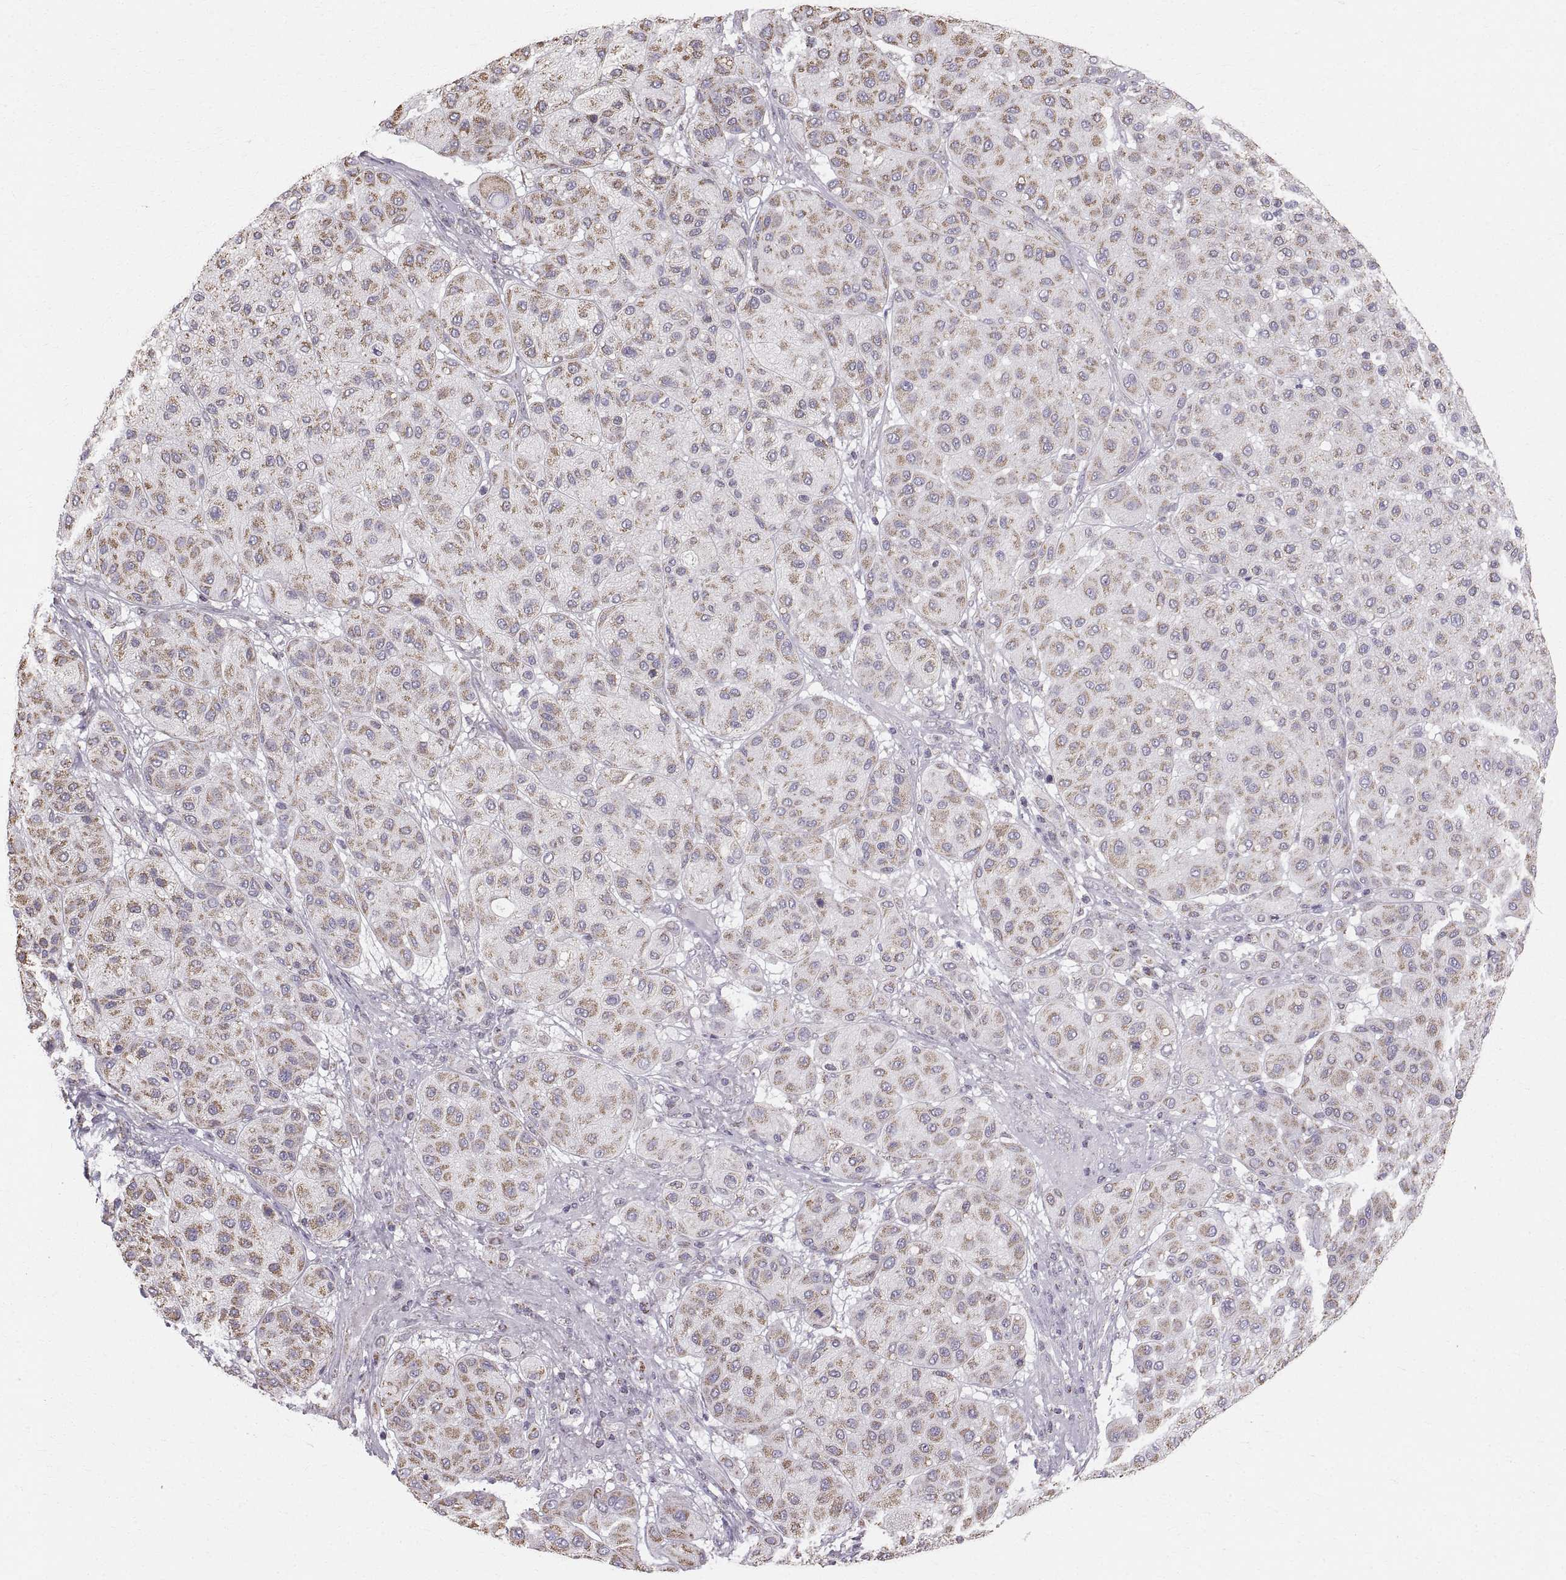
{"staining": {"intensity": "moderate", "quantity": "25%-75%", "location": "cytoplasmic/membranous"}, "tissue": "melanoma", "cell_type": "Tumor cells", "image_type": "cancer", "snomed": [{"axis": "morphology", "description": "Malignant melanoma, Metastatic site"}, {"axis": "topography", "description": "Smooth muscle"}], "caption": "This is an image of immunohistochemistry (IHC) staining of melanoma, which shows moderate positivity in the cytoplasmic/membranous of tumor cells.", "gene": "STMND1", "patient": {"sex": "male", "age": 41}}